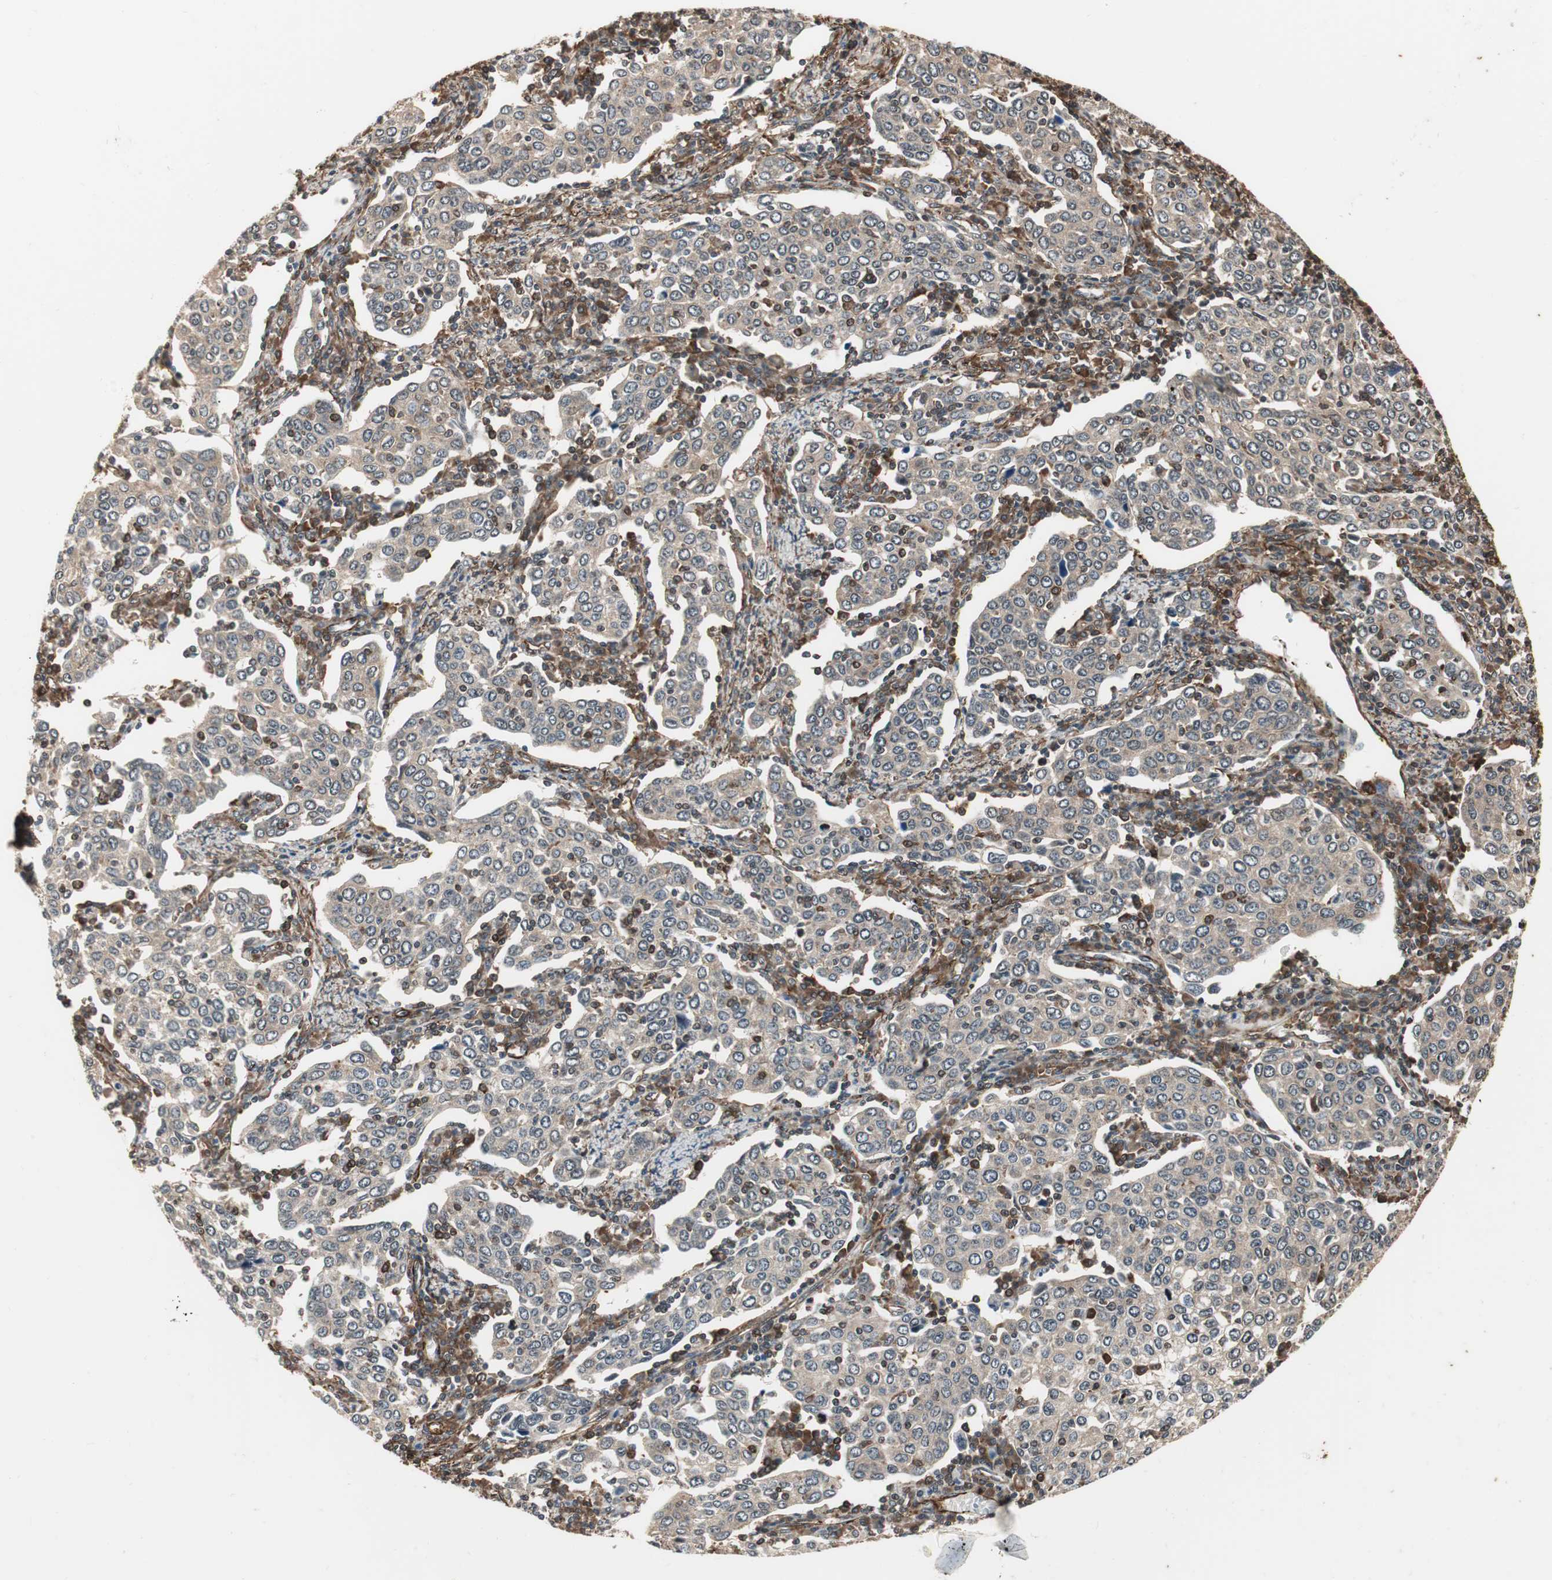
{"staining": {"intensity": "weak", "quantity": ">75%", "location": "cytoplasmic/membranous"}, "tissue": "cervical cancer", "cell_type": "Tumor cells", "image_type": "cancer", "snomed": [{"axis": "morphology", "description": "Squamous cell carcinoma, NOS"}, {"axis": "topography", "description": "Cervix"}], "caption": "Tumor cells show weak cytoplasmic/membranous staining in about >75% of cells in cervical cancer.", "gene": "PTPN11", "patient": {"sex": "female", "age": 40}}